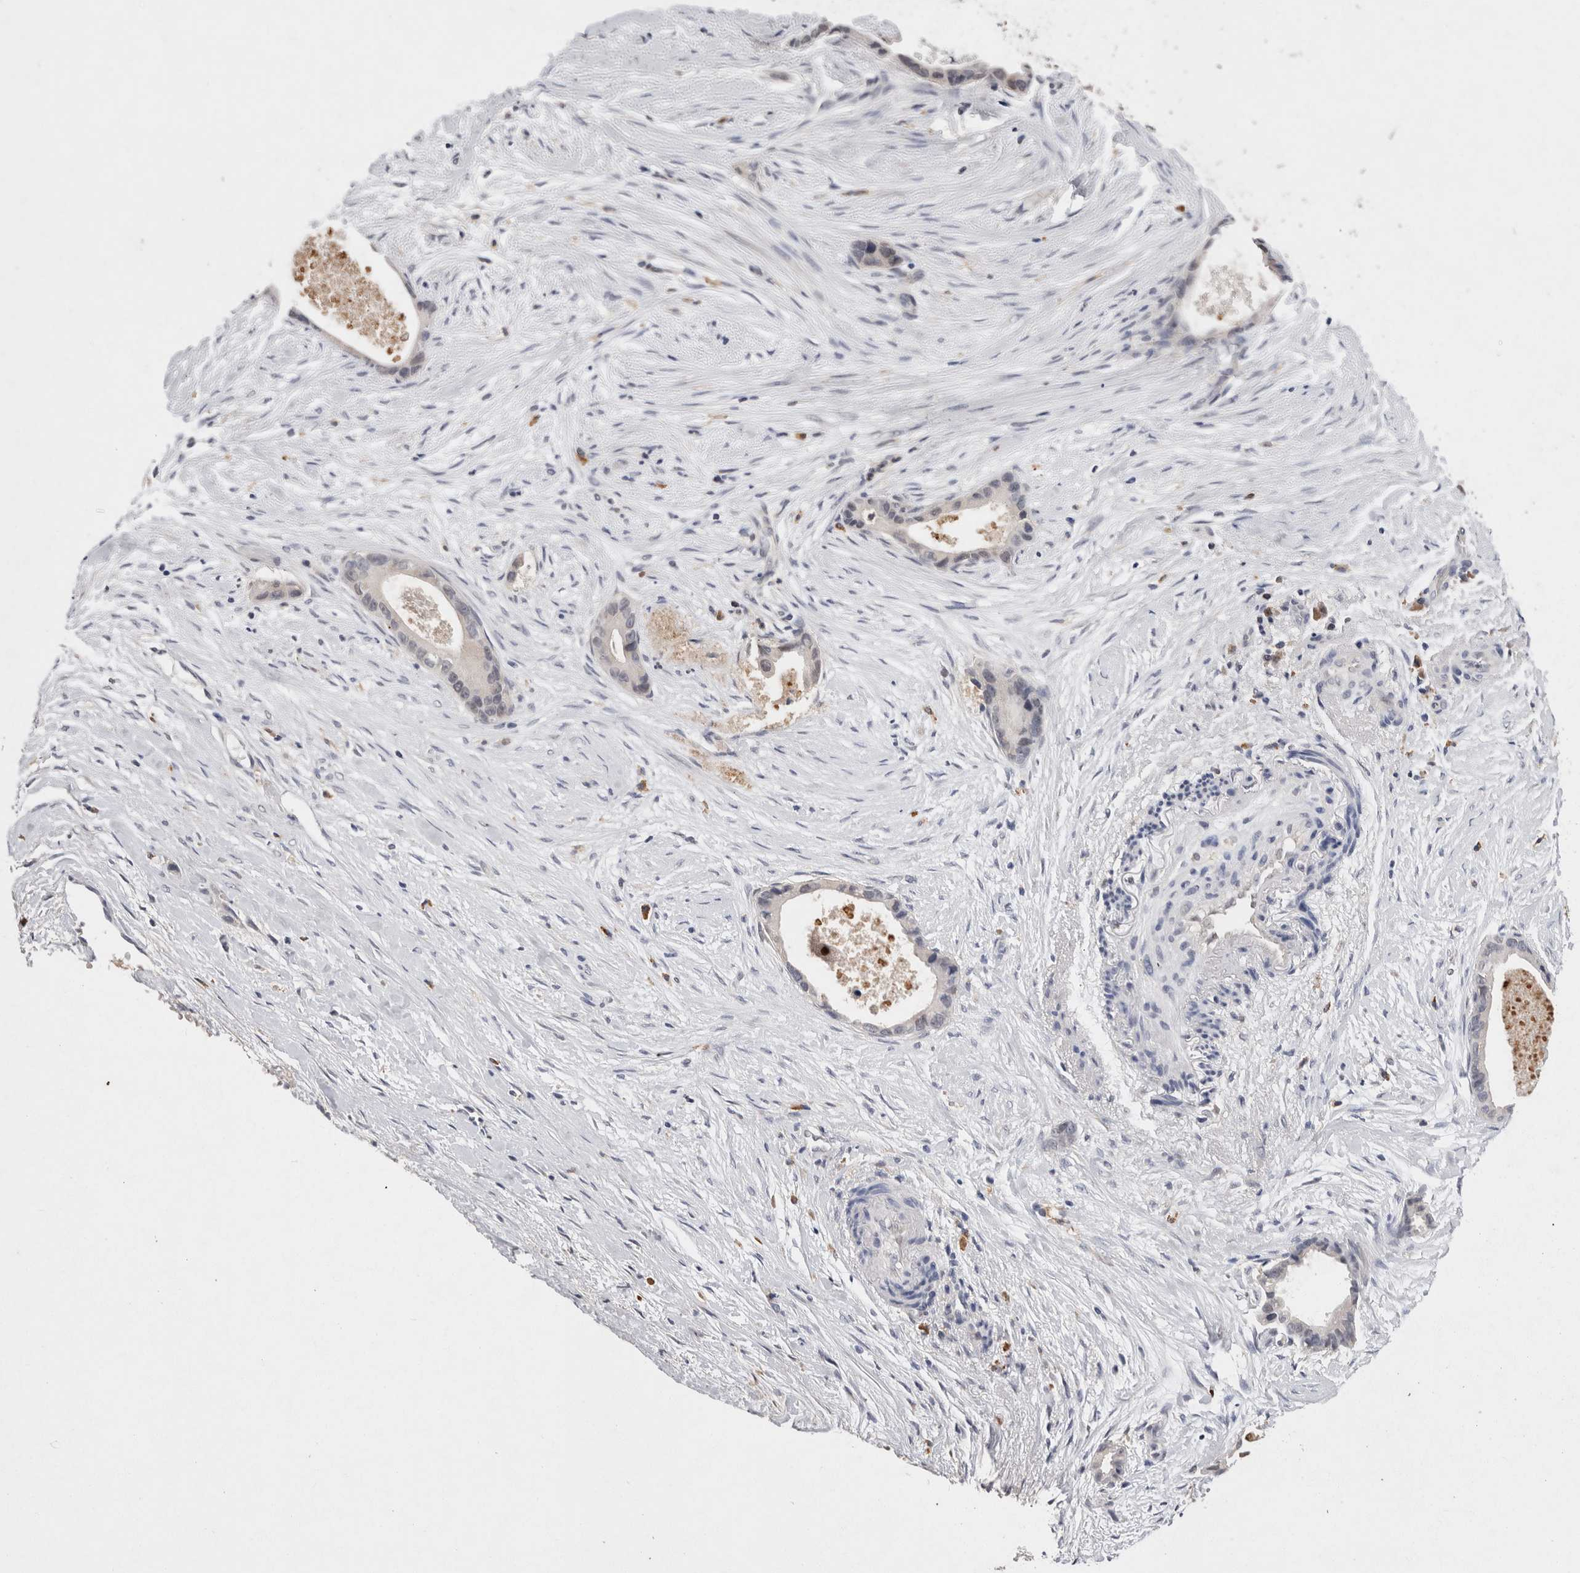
{"staining": {"intensity": "weak", "quantity": "<25%", "location": "nuclear"}, "tissue": "liver cancer", "cell_type": "Tumor cells", "image_type": "cancer", "snomed": [{"axis": "morphology", "description": "Cholangiocarcinoma"}, {"axis": "topography", "description": "Liver"}], "caption": "Human liver cancer stained for a protein using IHC shows no expression in tumor cells.", "gene": "VSIG4", "patient": {"sex": "female", "age": 55}}